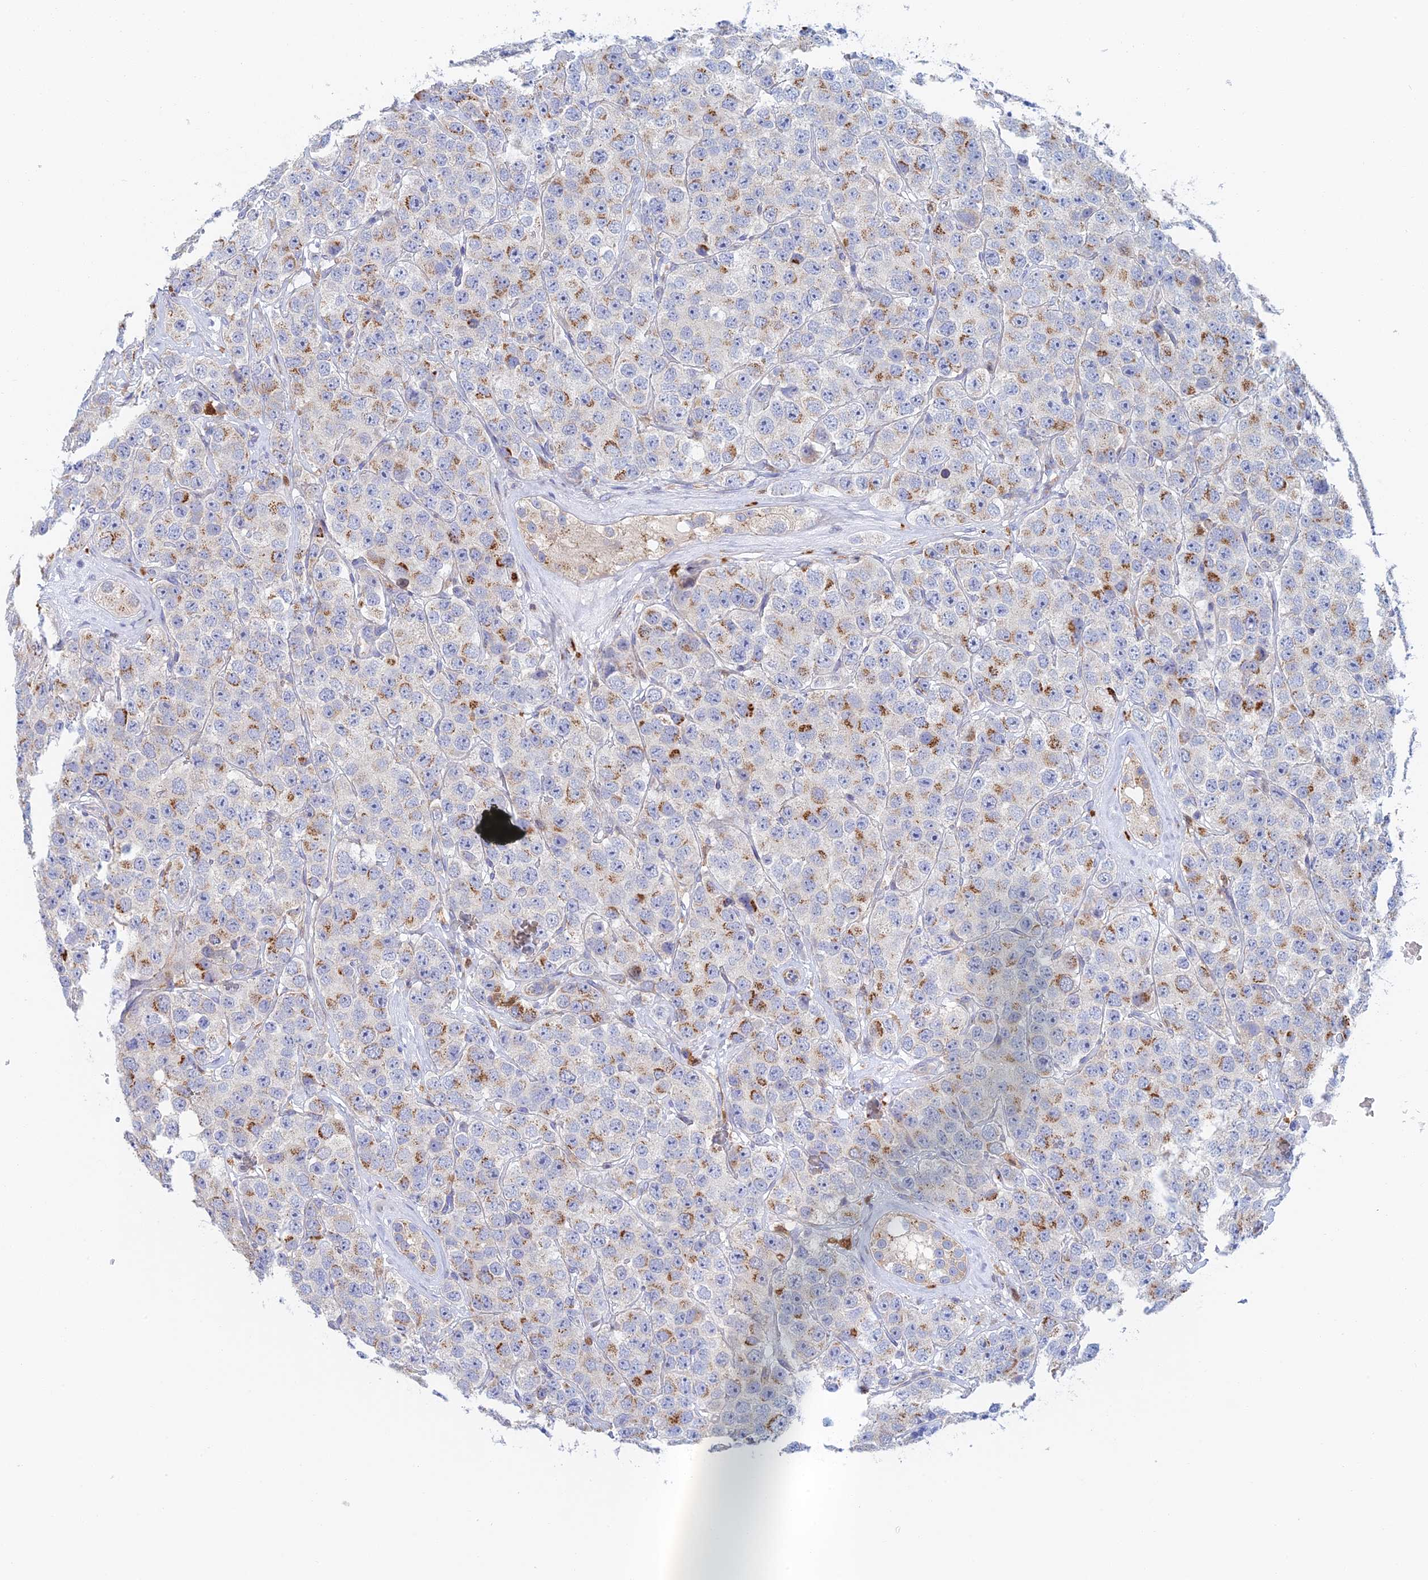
{"staining": {"intensity": "moderate", "quantity": "25%-75%", "location": "cytoplasmic/membranous"}, "tissue": "testis cancer", "cell_type": "Tumor cells", "image_type": "cancer", "snomed": [{"axis": "morphology", "description": "Seminoma, NOS"}, {"axis": "topography", "description": "Testis"}], "caption": "Protein expression analysis of seminoma (testis) reveals moderate cytoplasmic/membranous expression in about 25%-75% of tumor cells. (DAB IHC, brown staining for protein, blue staining for nuclei).", "gene": "SLC24A3", "patient": {"sex": "male", "age": 28}}